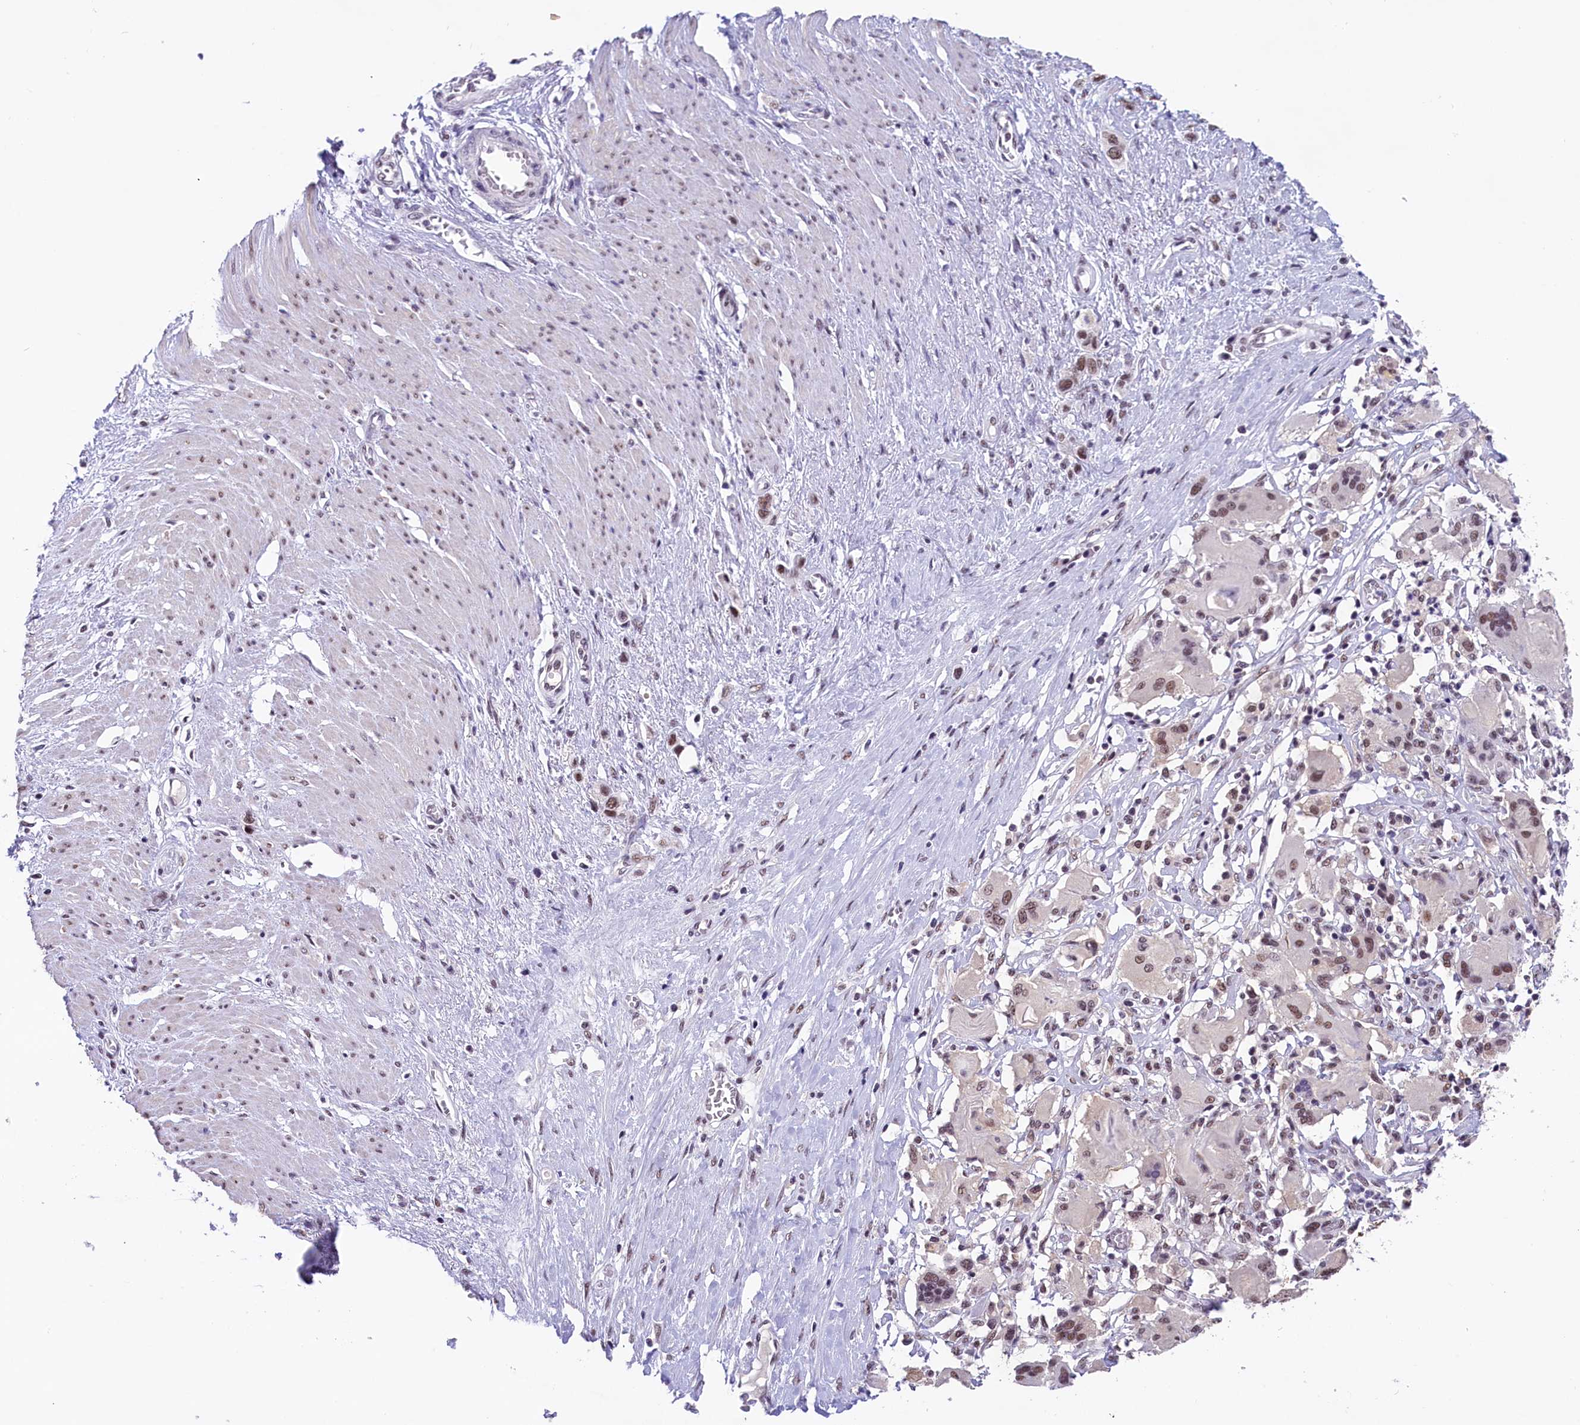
{"staining": {"intensity": "moderate", "quantity": ">75%", "location": "nuclear"}, "tissue": "stomach cancer", "cell_type": "Tumor cells", "image_type": "cancer", "snomed": [{"axis": "morphology", "description": "Adenocarcinoma, NOS"}, {"axis": "morphology", "description": "Adenocarcinoma, High grade"}, {"axis": "topography", "description": "Stomach, upper"}, {"axis": "topography", "description": "Stomach, lower"}], "caption": "Protein staining of stomach cancer tissue displays moderate nuclear expression in about >75% of tumor cells. (Brightfield microscopy of DAB IHC at high magnification).", "gene": "ZC3H4", "patient": {"sex": "female", "age": 65}}